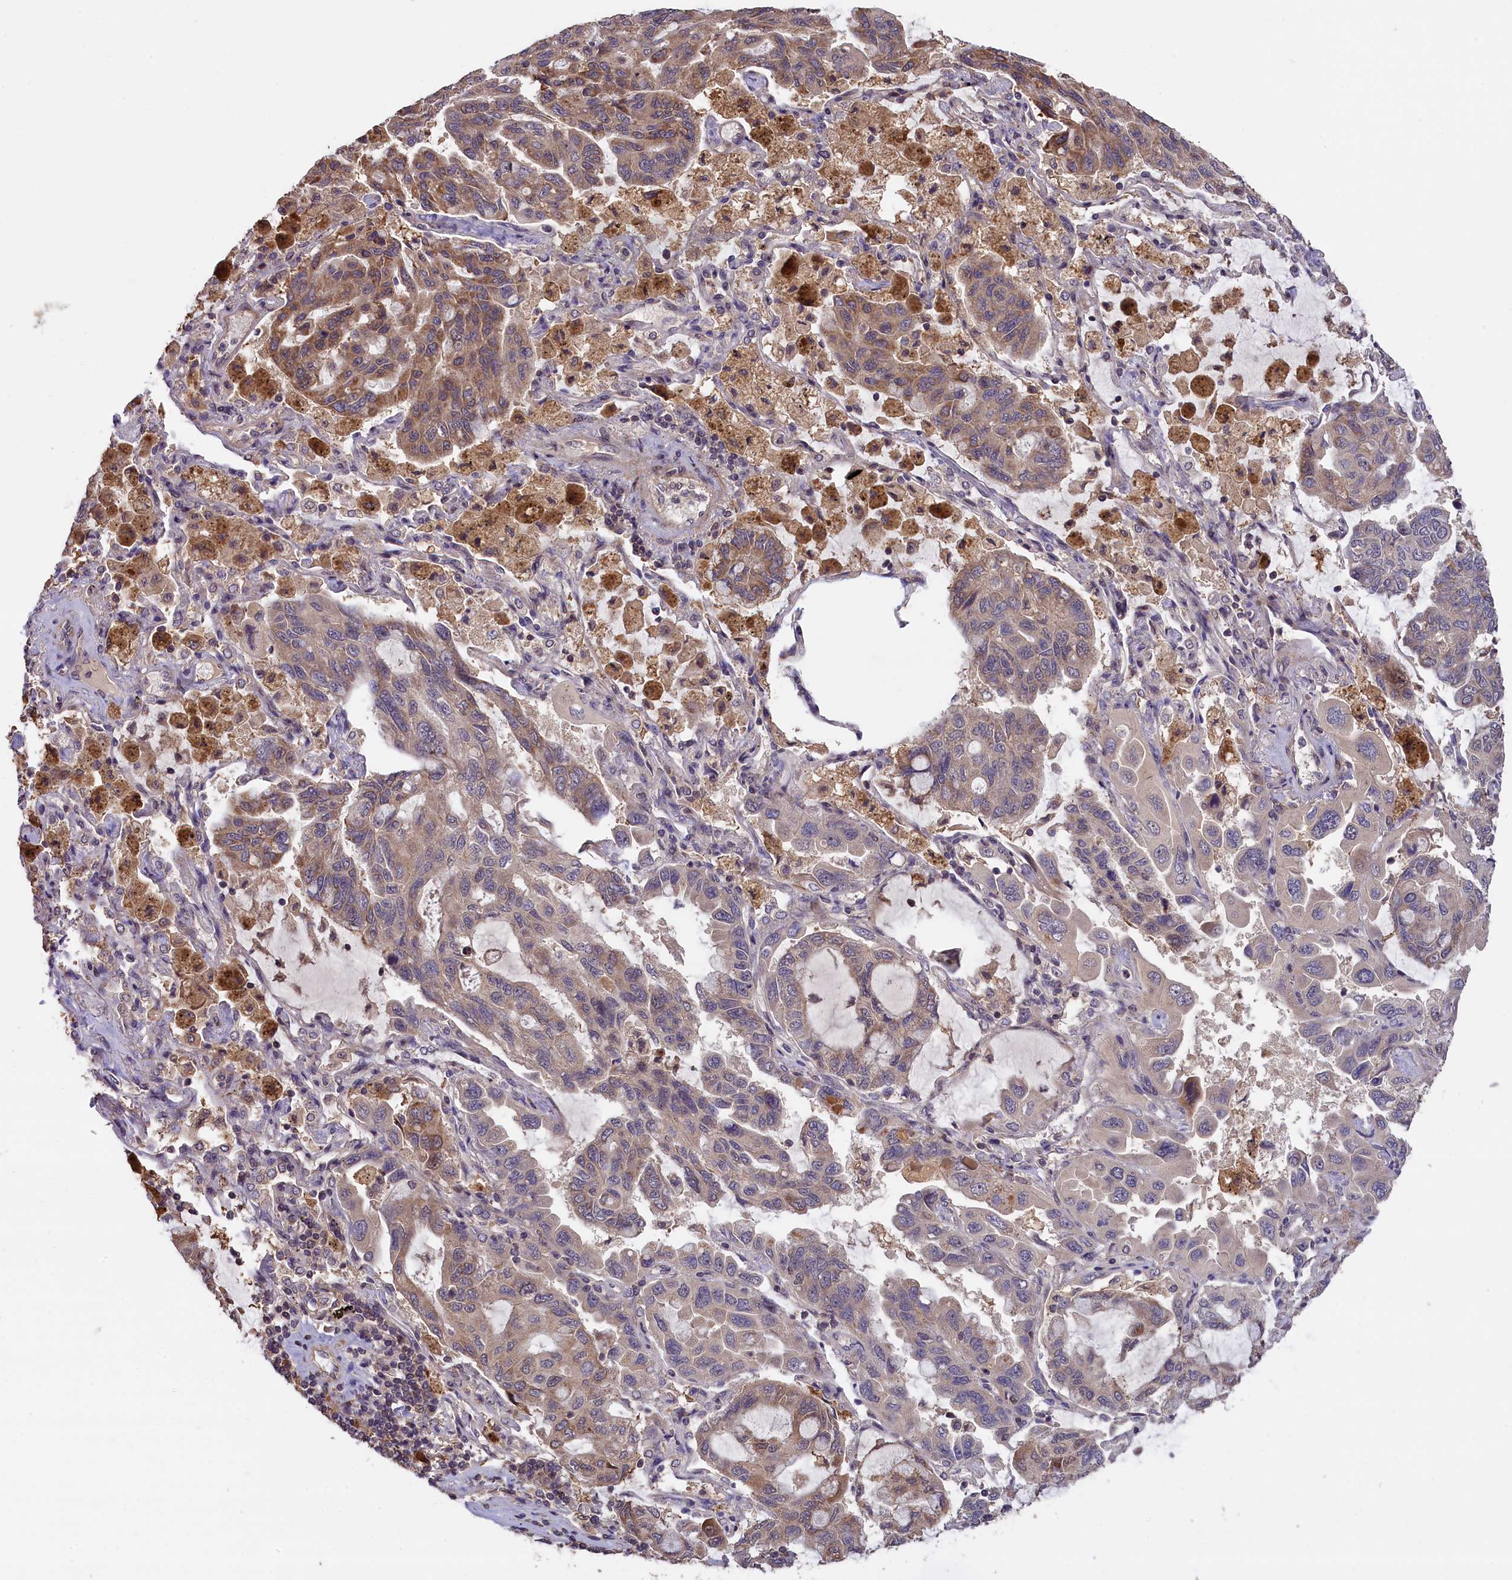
{"staining": {"intensity": "weak", "quantity": "25%-75%", "location": "cytoplasmic/membranous"}, "tissue": "lung cancer", "cell_type": "Tumor cells", "image_type": "cancer", "snomed": [{"axis": "morphology", "description": "Adenocarcinoma, NOS"}, {"axis": "topography", "description": "Lung"}], "caption": "This is a histology image of IHC staining of lung adenocarcinoma, which shows weak staining in the cytoplasmic/membranous of tumor cells.", "gene": "DNAJB9", "patient": {"sex": "male", "age": 64}}